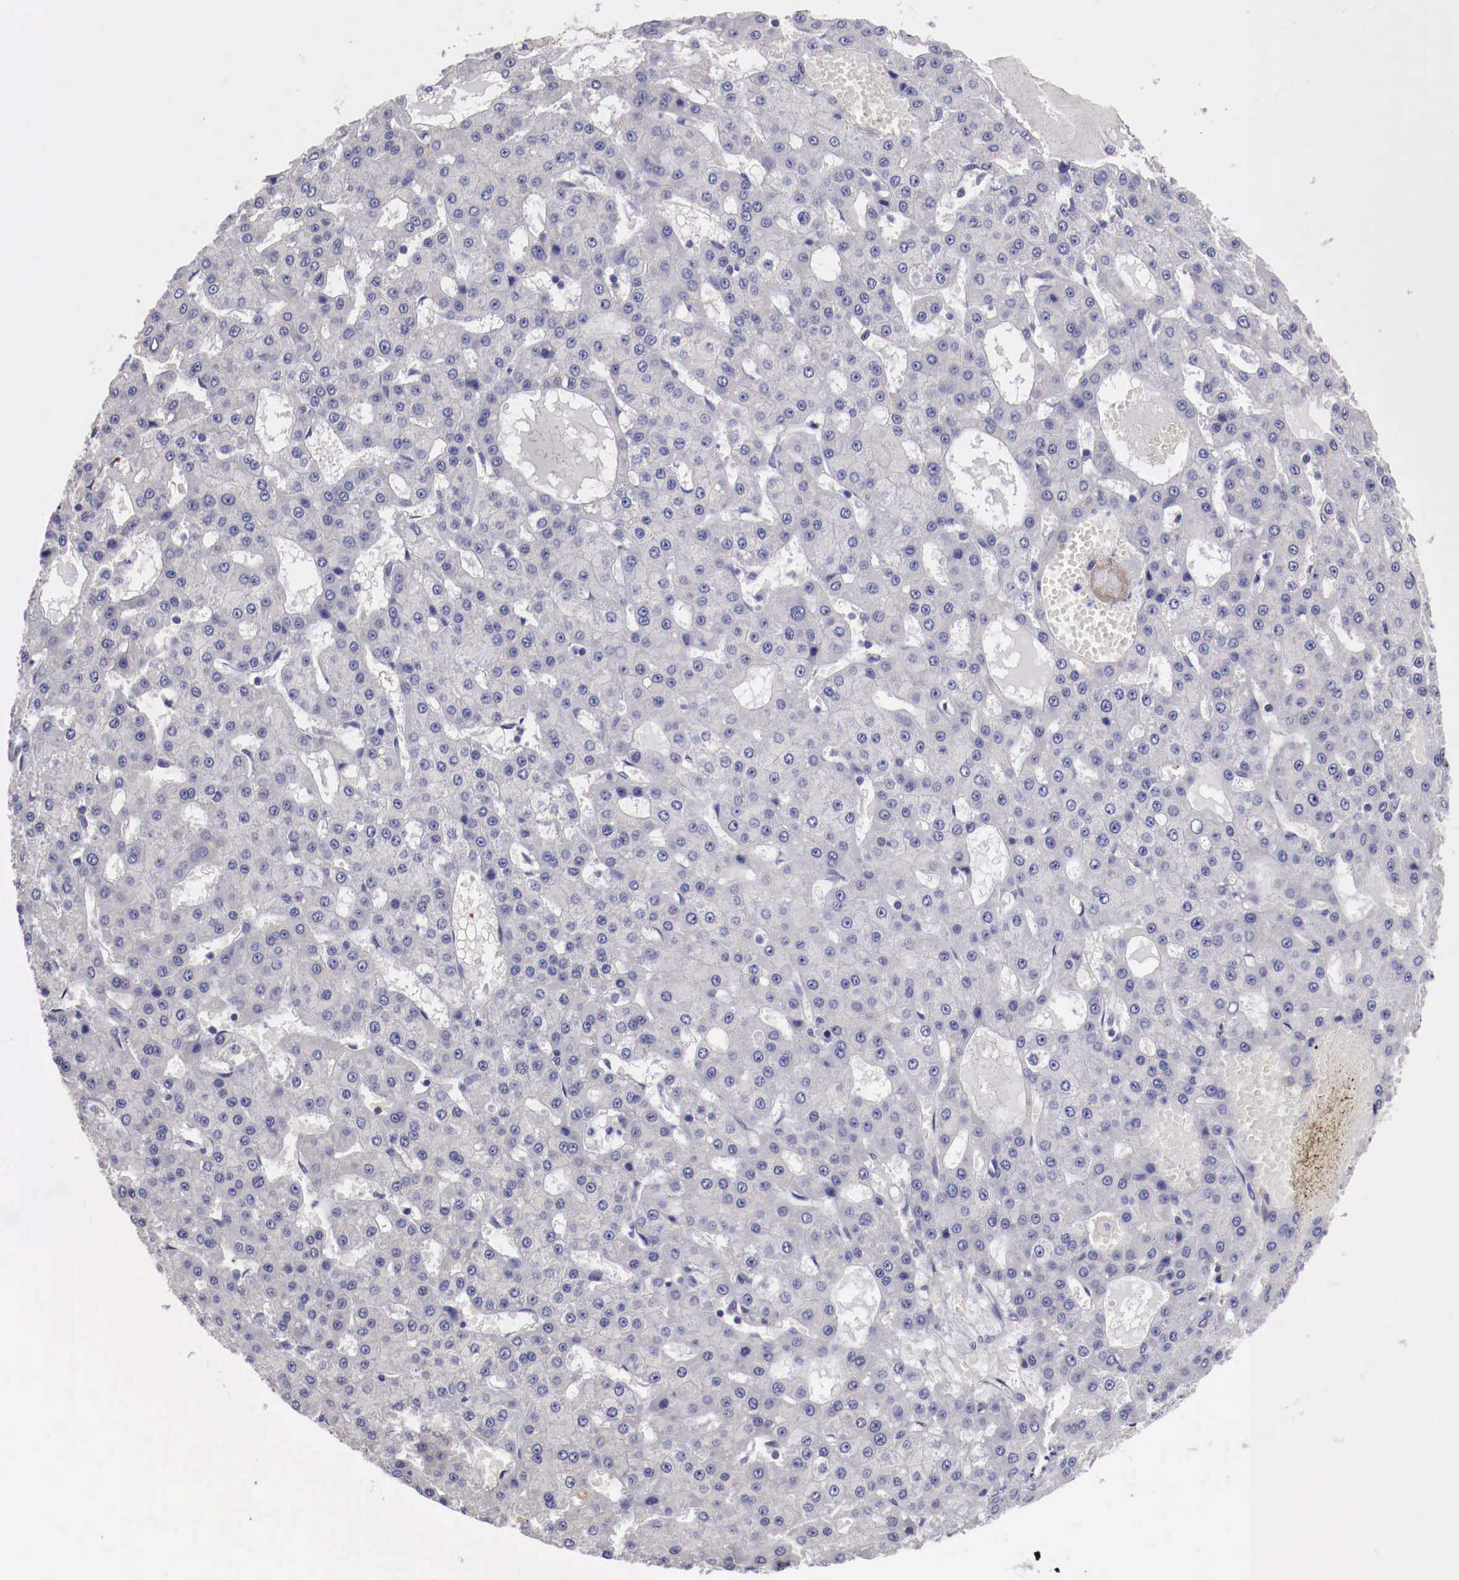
{"staining": {"intensity": "negative", "quantity": "none", "location": "none"}, "tissue": "liver cancer", "cell_type": "Tumor cells", "image_type": "cancer", "snomed": [{"axis": "morphology", "description": "Carcinoma, Hepatocellular, NOS"}, {"axis": "topography", "description": "Liver"}], "caption": "The immunohistochemistry (IHC) micrograph has no significant staining in tumor cells of liver cancer tissue. The staining is performed using DAB brown chromogen with nuclei counter-stained in using hematoxylin.", "gene": "PITPNA", "patient": {"sex": "male", "age": 47}}